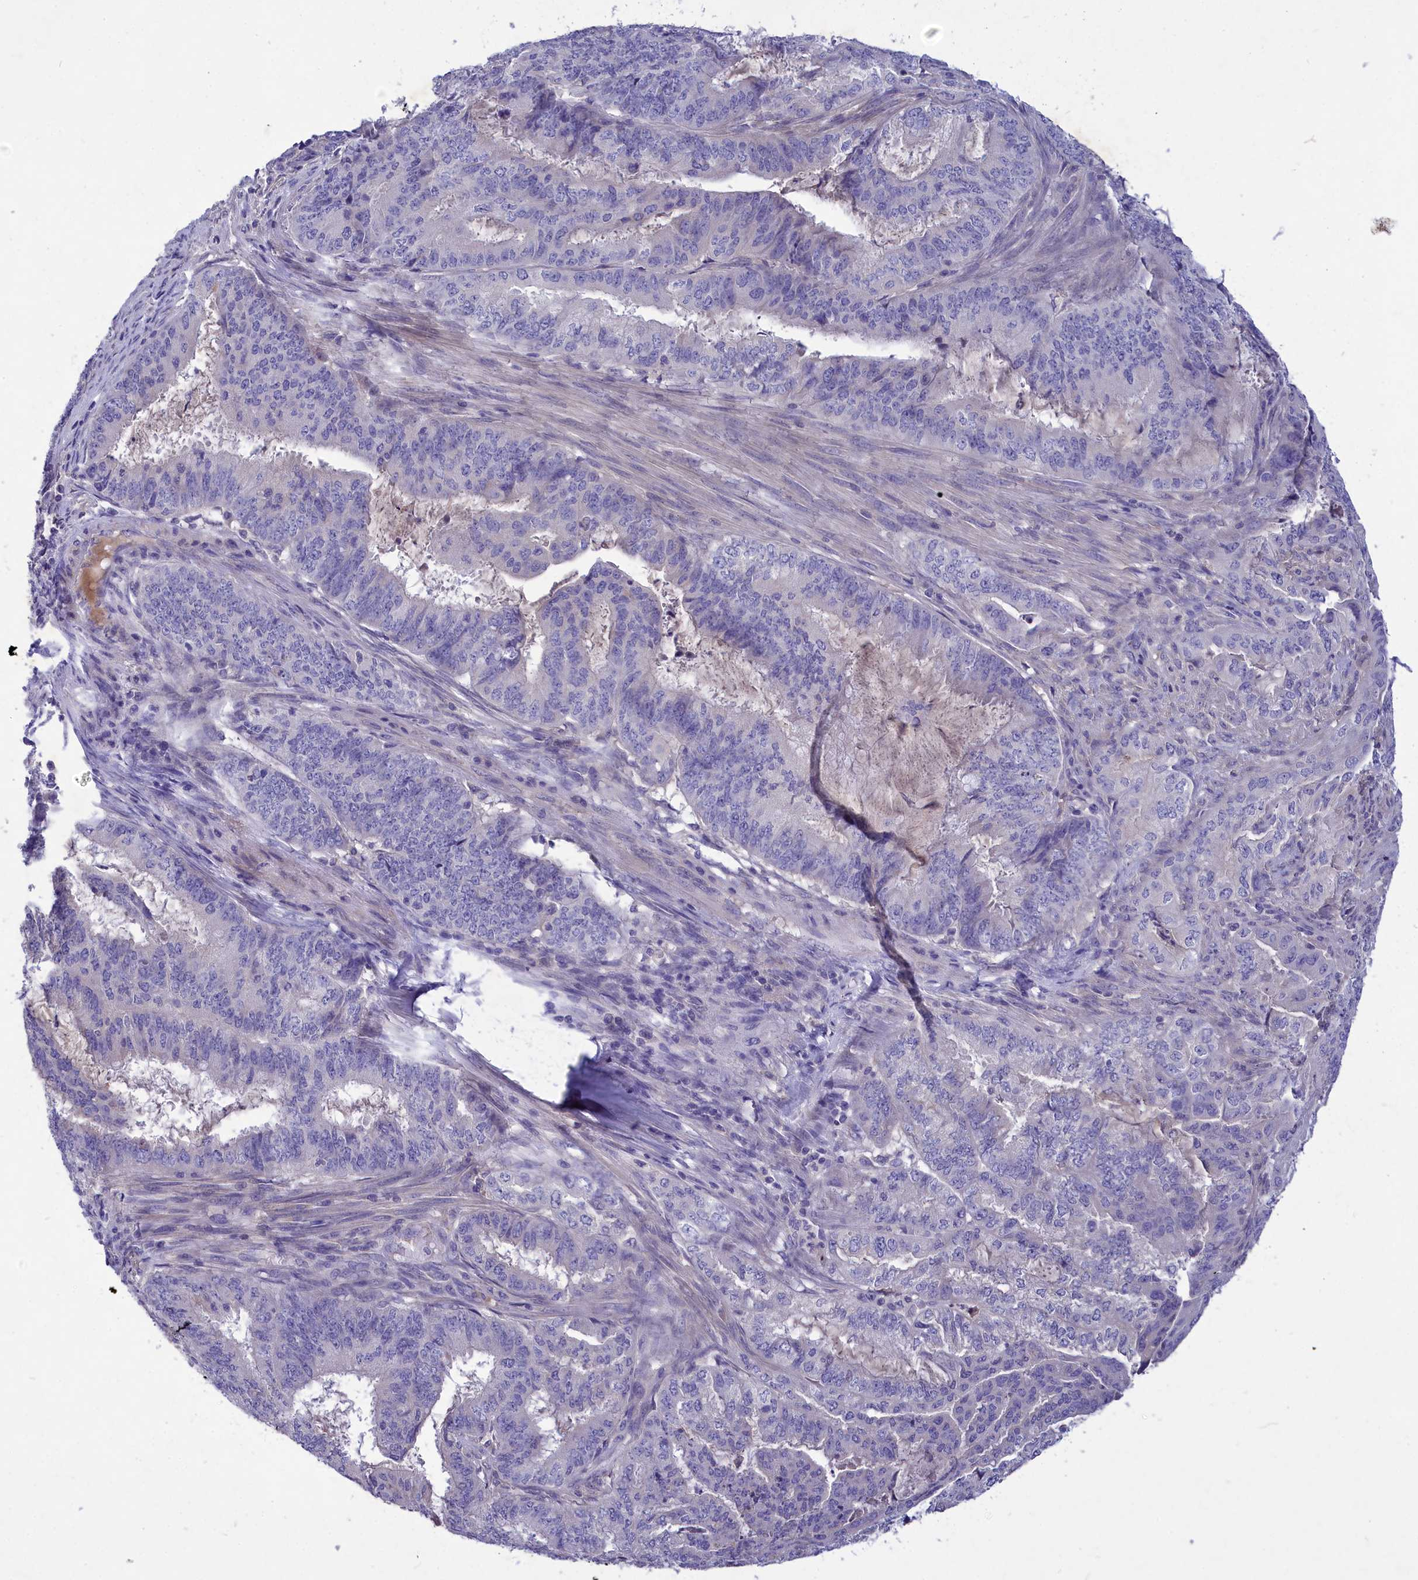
{"staining": {"intensity": "negative", "quantity": "none", "location": "none"}, "tissue": "endometrial cancer", "cell_type": "Tumor cells", "image_type": "cancer", "snomed": [{"axis": "morphology", "description": "Adenocarcinoma, NOS"}, {"axis": "topography", "description": "Endometrium"}], "caption": "Immunohistochemical staining of human endometrial cancer (adenocarcinoma) displays no significant positivity in tumor cells. Nuclei are stained in blue.", "gene": "DEFB119", "patient": {"sex": "female", "age": 51}}